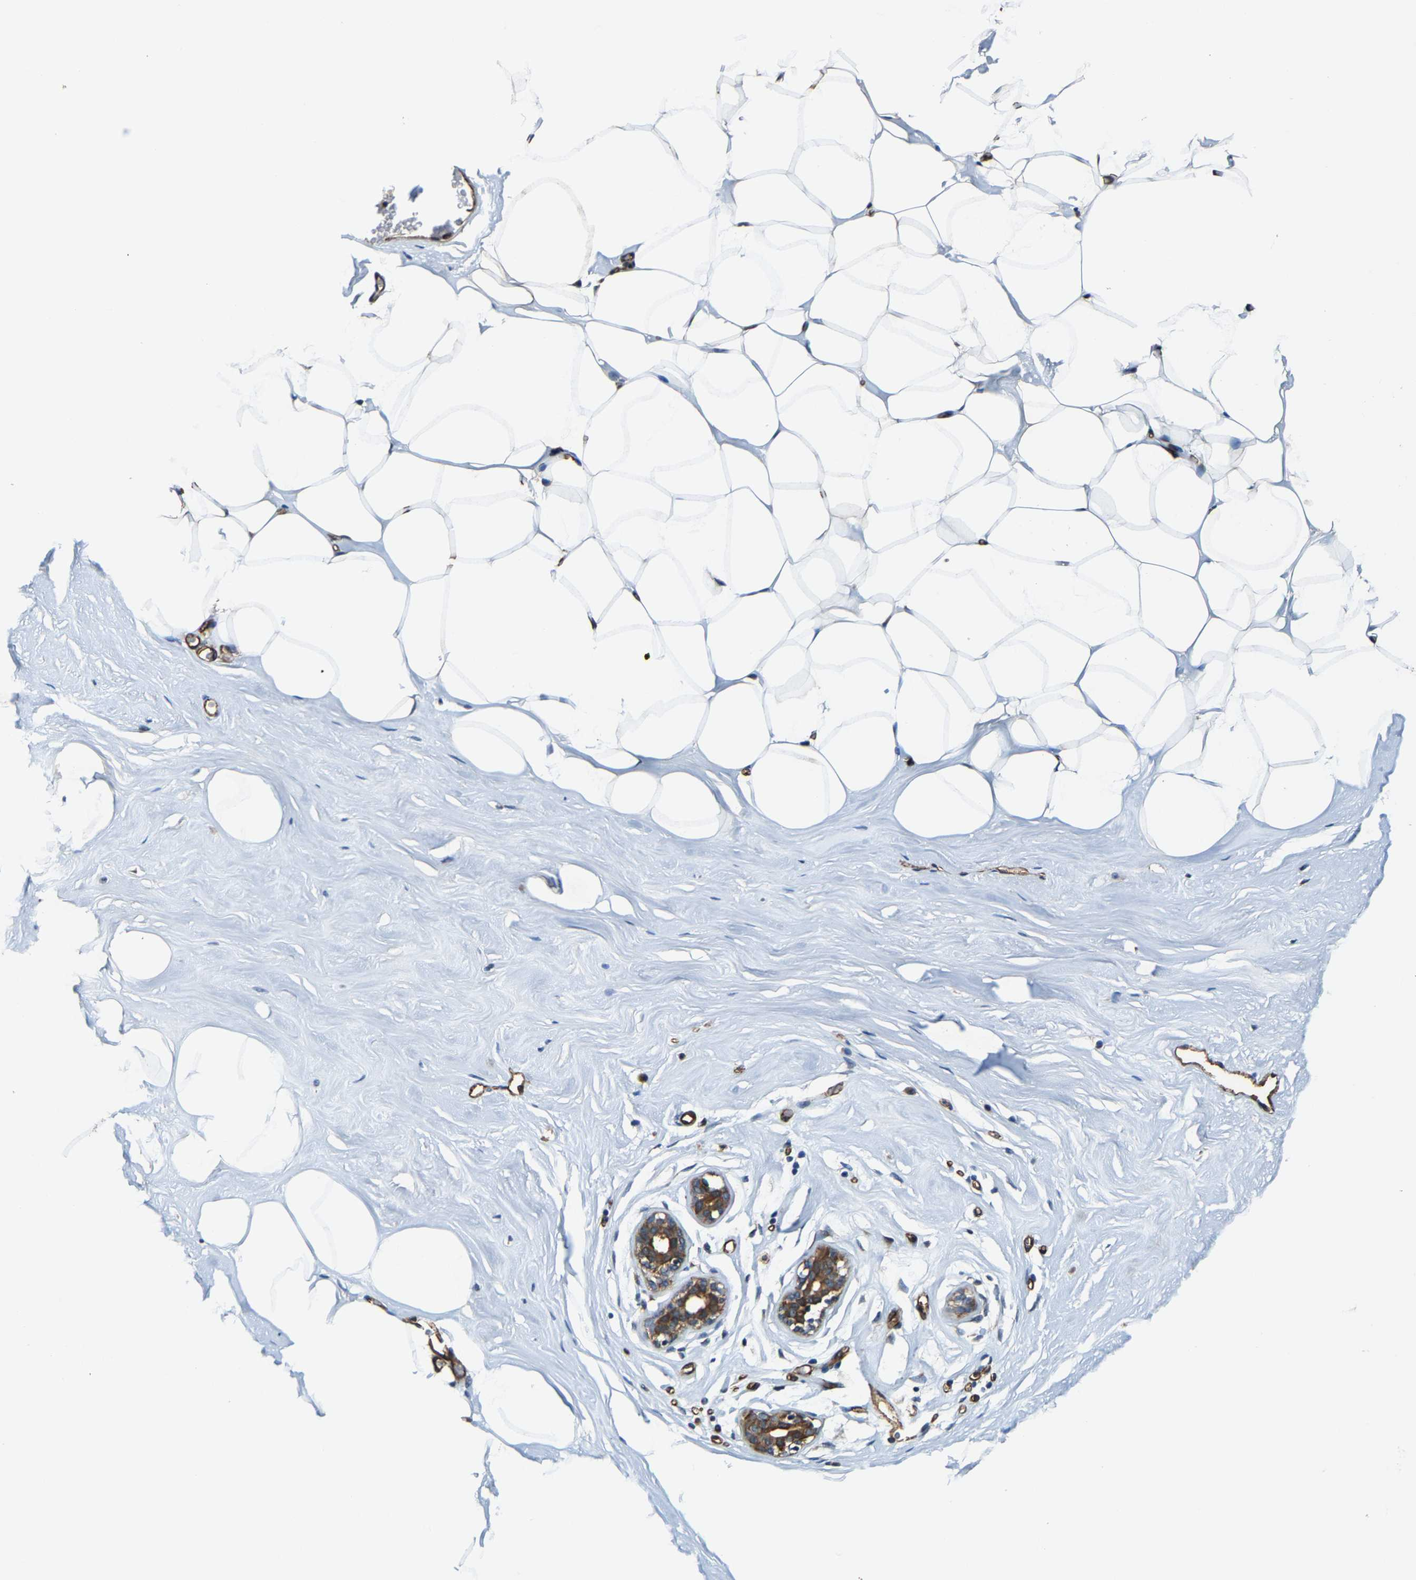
{"staining": {"intensity": "moderate", "quantity": ">75%", "location": "cytoplasmic/membranous"}, "tissue": "adipose tissue", "cell_type": "Adipocytes", "image_type": "normal", "snomed": [{"axis": "morphology", "description": "Normal tissue, NOS"}, {"axis": "morphology", "description": "Fibrosis, NOS"}, {"axis": "topography", "description": "Breast"}, {"axis": "topography", "description": "Adipose tissue"}], "caption": "This micrograph displays IHC staining of benign adipose tissue, with medium moderate cytoplasmic/membranous staining in about >75% of adipocytes.", "gene": "GFRA3", "patient": {"sex": "female", "age": 39}}